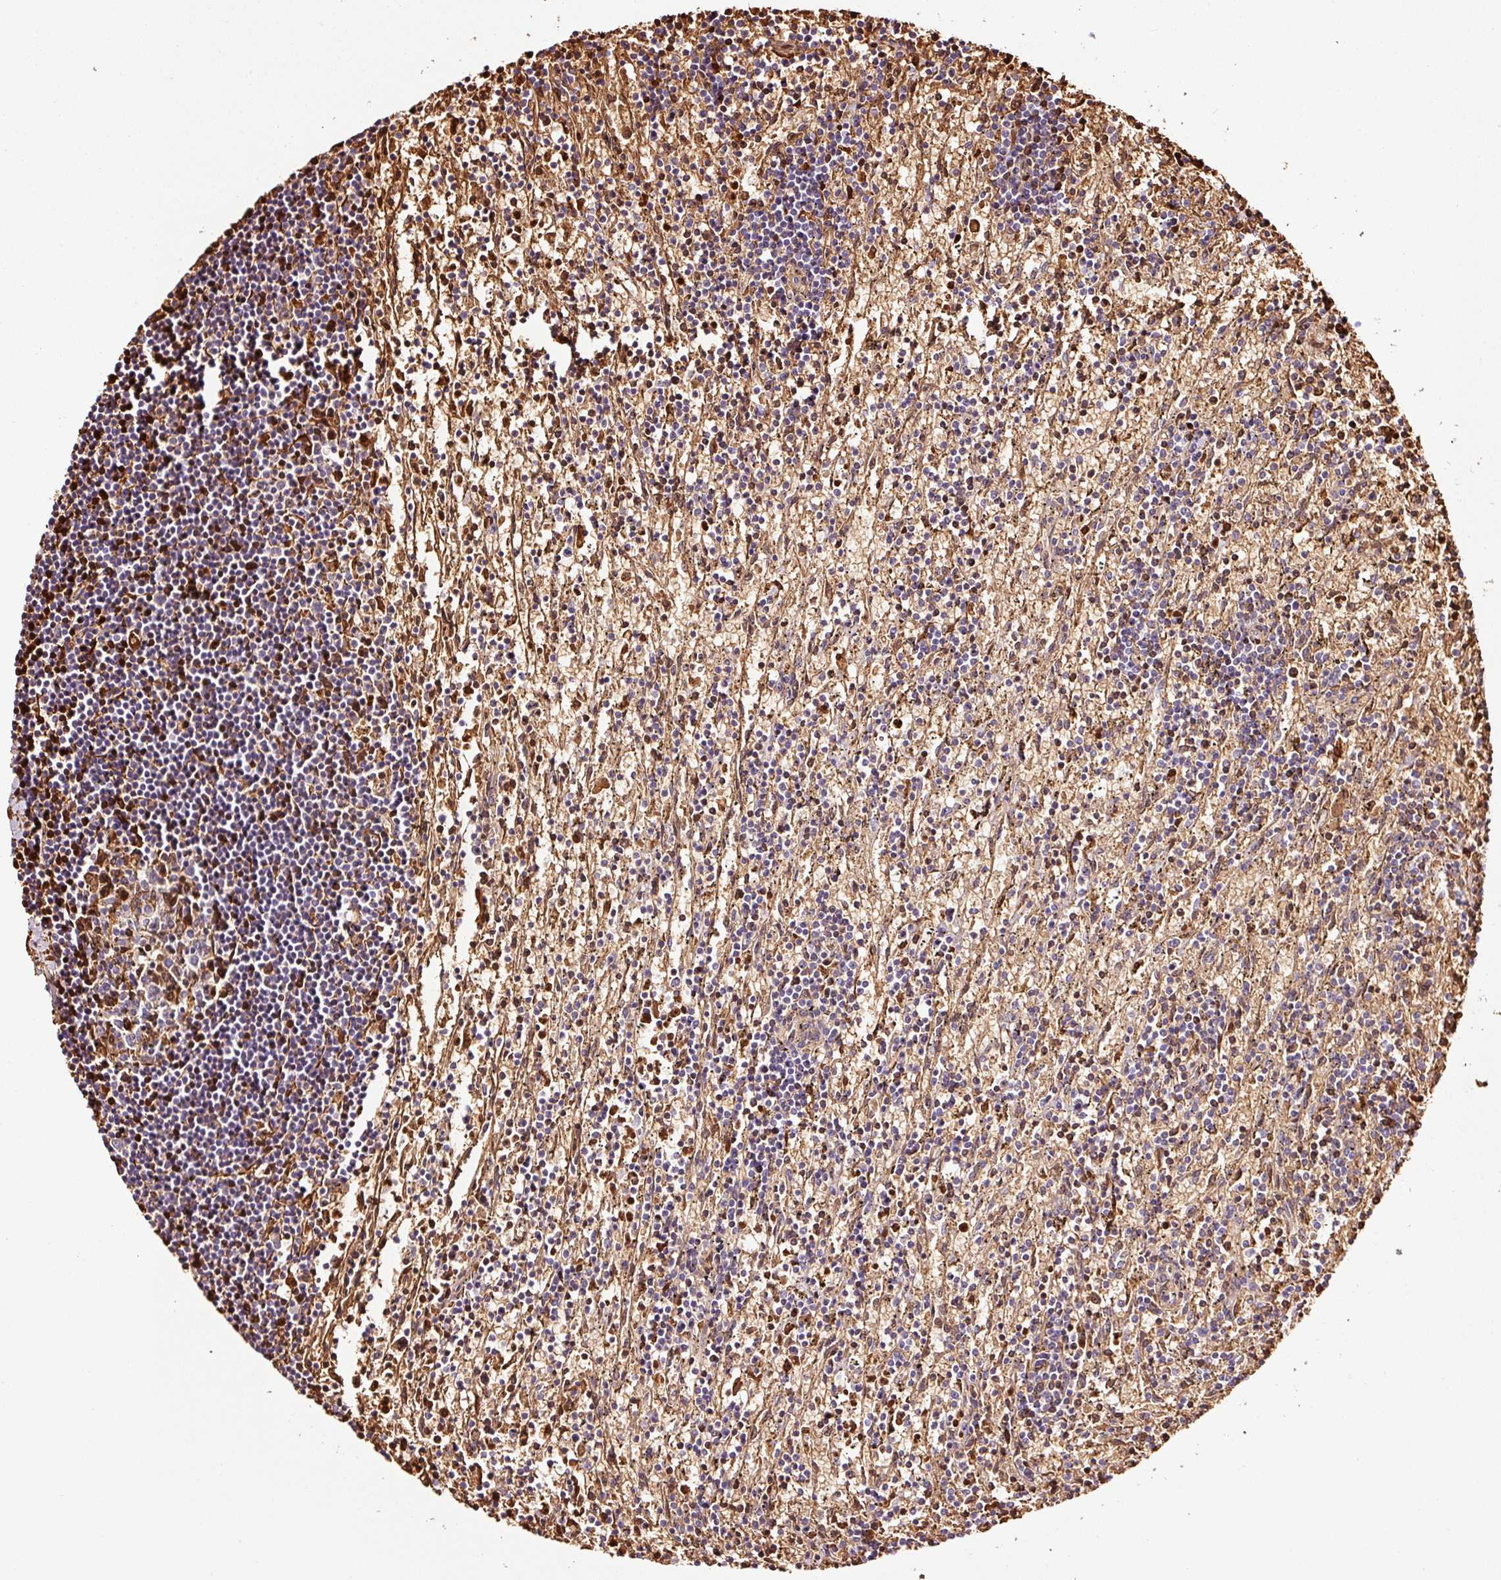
{"staining": {"intensity": "negative", "quantity": "none", "location": "none"}, "tissue": "lymphoma", "cell_type": "Tumor cells", "image_type": "cancer", "snomed": [{"axis": "morphology", "description": "Malignant lymphoma, non-Hodgkin's type, Low grade"}, {"axis": "topography", "description": "Spleen"}], "caption": "This is an immunohistochemistry (IHC) image of lymphoma. There is no expression in tumor cells.", "gene": "PGLYRP2", "patient": {"sex": "male", "age": 76}}